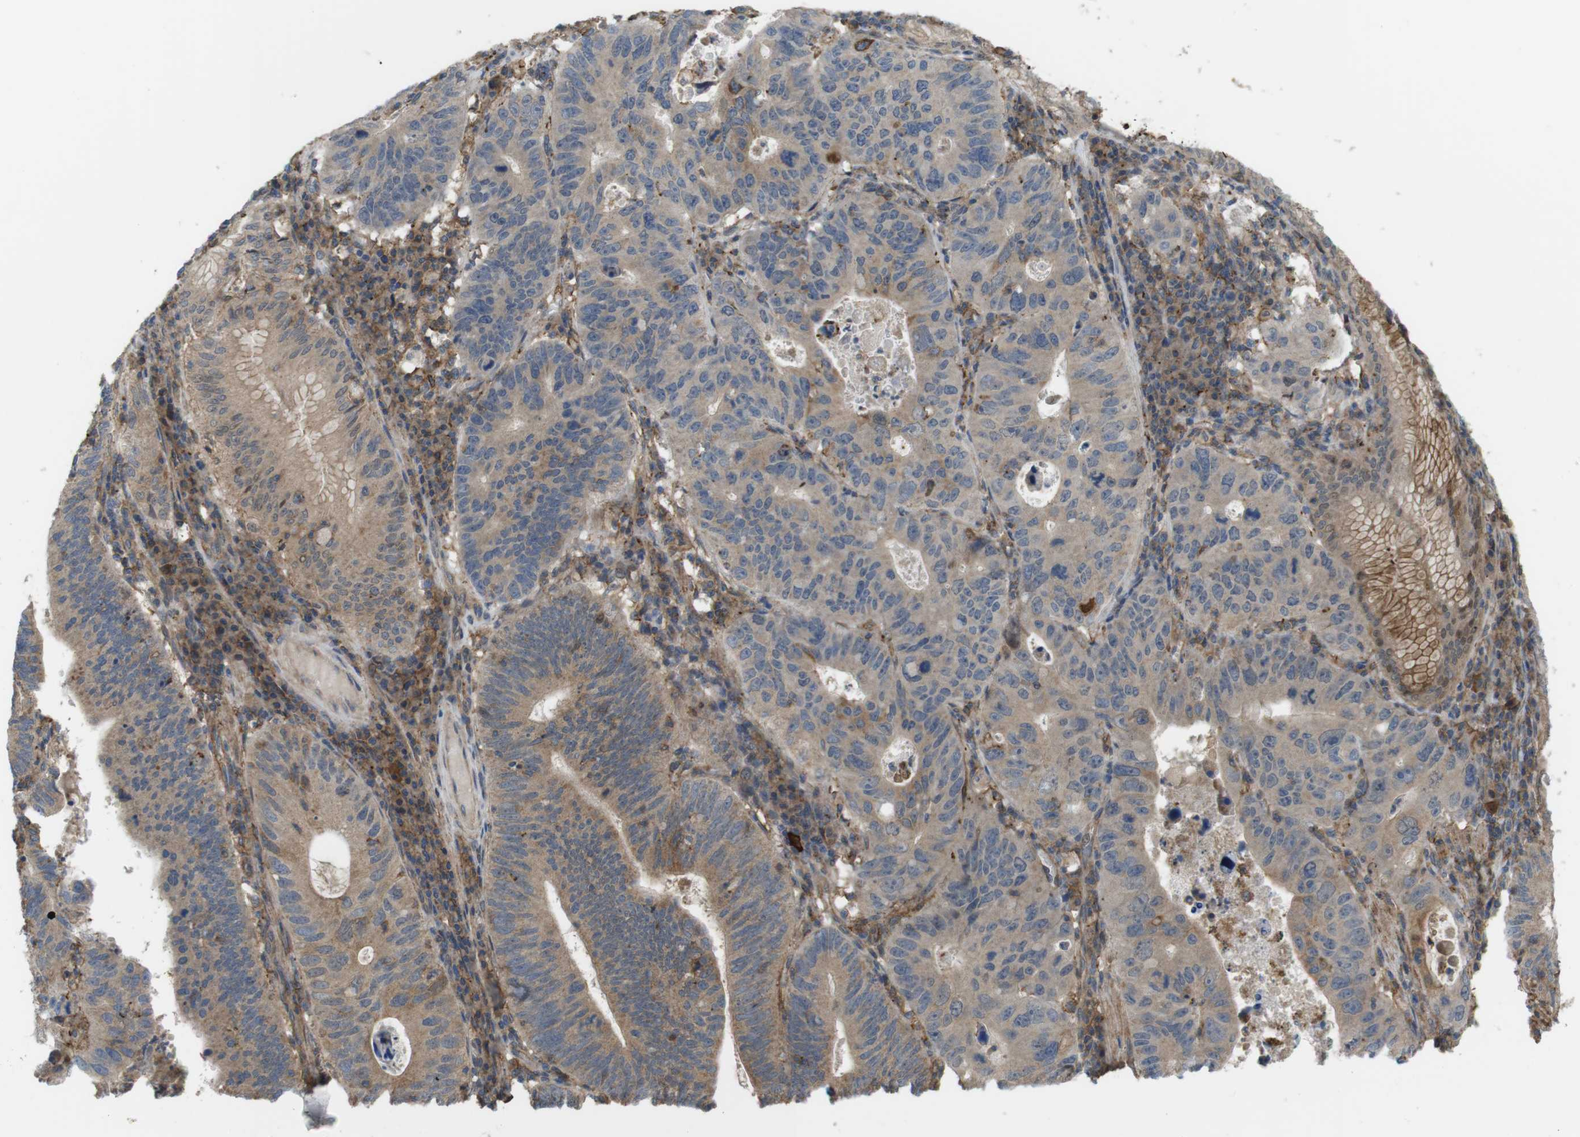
{"staining": {"intensity": "weak", "quantity": ">75%", "location": "cytoplasmic/membranous"}, "tissue": "stomach cancer", "cell_type": "Tumor cells", "image_type": "cancer", "snomed": [{"axis": "morphology", "description": "Adenocarcinoma, NOS"}, {"axis": "topography", "description": "Stomach"}], "caption": "IHC of stomach adenocarcinoma demonstrates low levels of weak cytoplasmic/membranous staining in about >75% of tumor cells.", "gene": "DDAH2", "patient": {"sex": "male", "age": 59}}